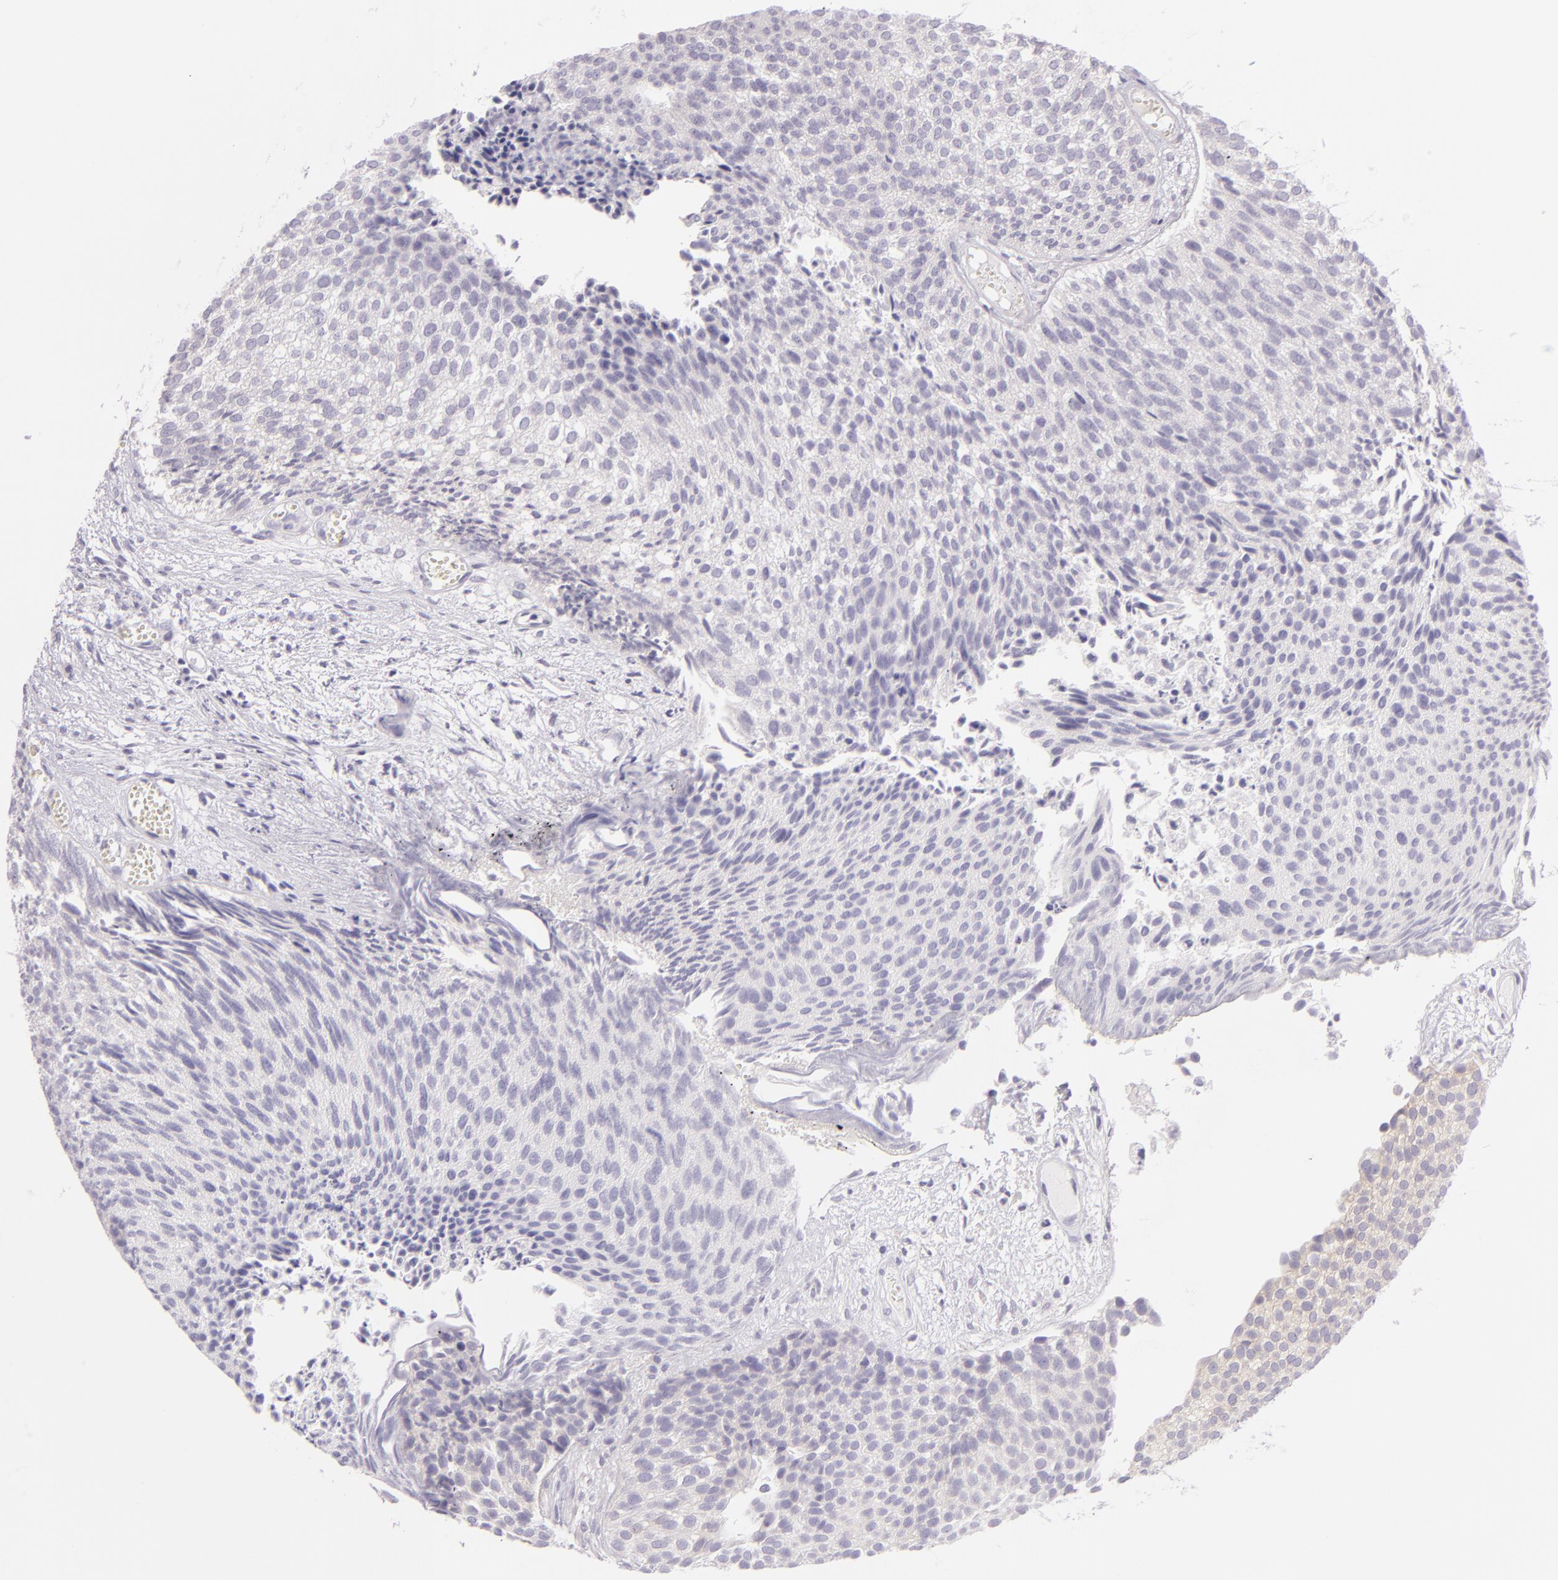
{"staining": {"intensity": "negative", "quantity": "none", "location": "none"}, "tissue": "urothelial cancer", "cell_type": "Tumor cells", "image_type": "cancer", "snomed": [{"axis": "morphology", "description": "Urothelial carcinoma, Low grade"}, {"axis": "topography", "description": "Urinary bladder"}], "caption": "A high-resolution histopathology image shows IHC staining of urothelial cancer, which exhibits no significant positivity in tumor cells.", "gene": "ZC3H7B", "patient": {"sex": "male", "age": 84}}